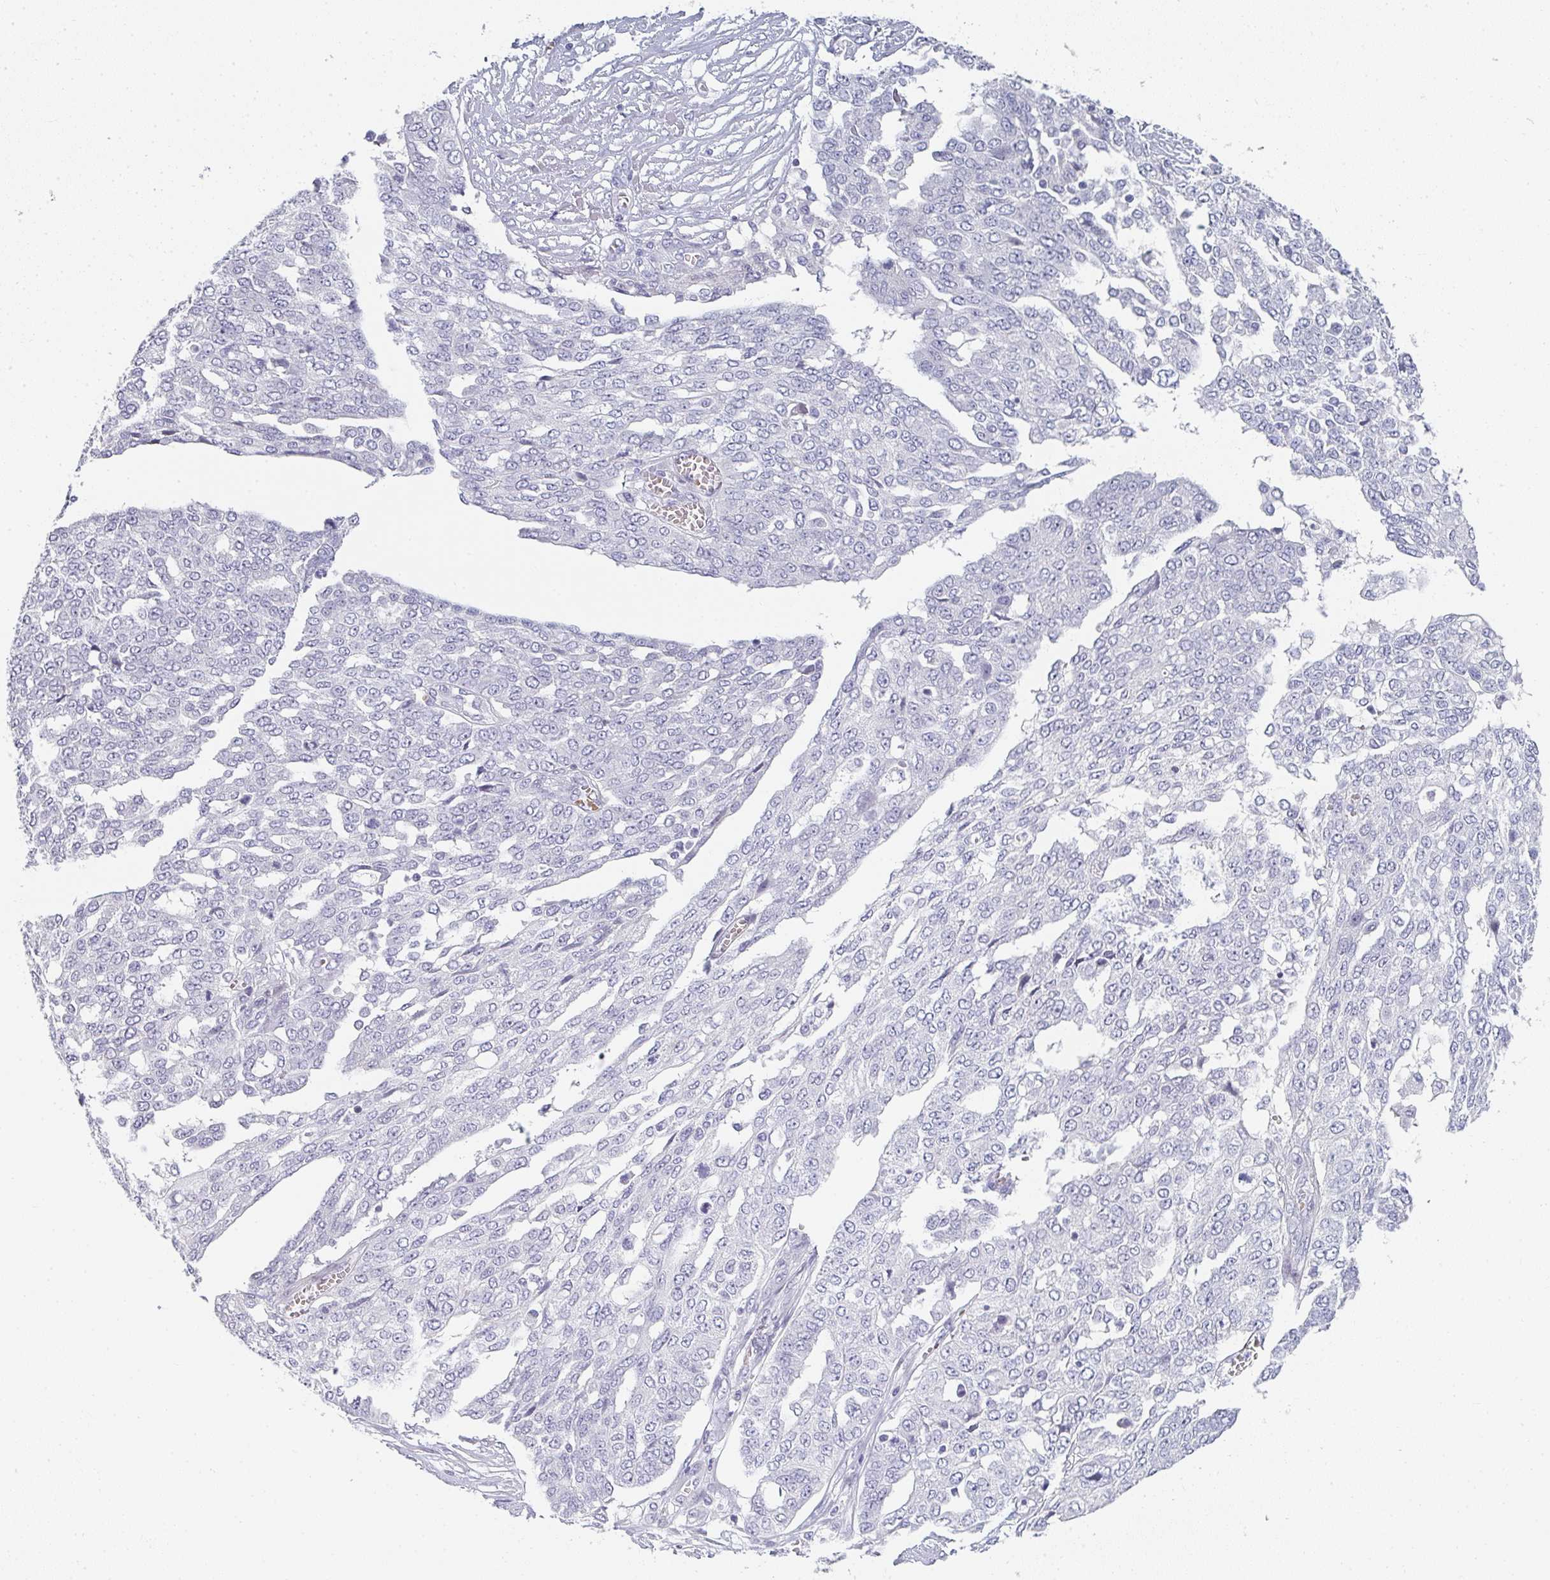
{"staining": {"intensity": "negative", "quantity": "none", "location": "none"}, "tissue": "ovarian cancer", "cell_type": "Tumor cells", "image_type": "cancer", "snomed": [{"axis": "morphology", "description": "Cystadenocarcinoma, serous, NOS"}, {"axis": "topography", "description": "Soft tissue"}, {"axis": "topography", "description": "Ovary"}], "caption": "Immunohistochemistry (IHC) of serous cystadenocarcinoma (ovarian) shows no positivity in tumor cells.", "gene": "NEU2", "patient": {"sex": "female", "age": 57}}